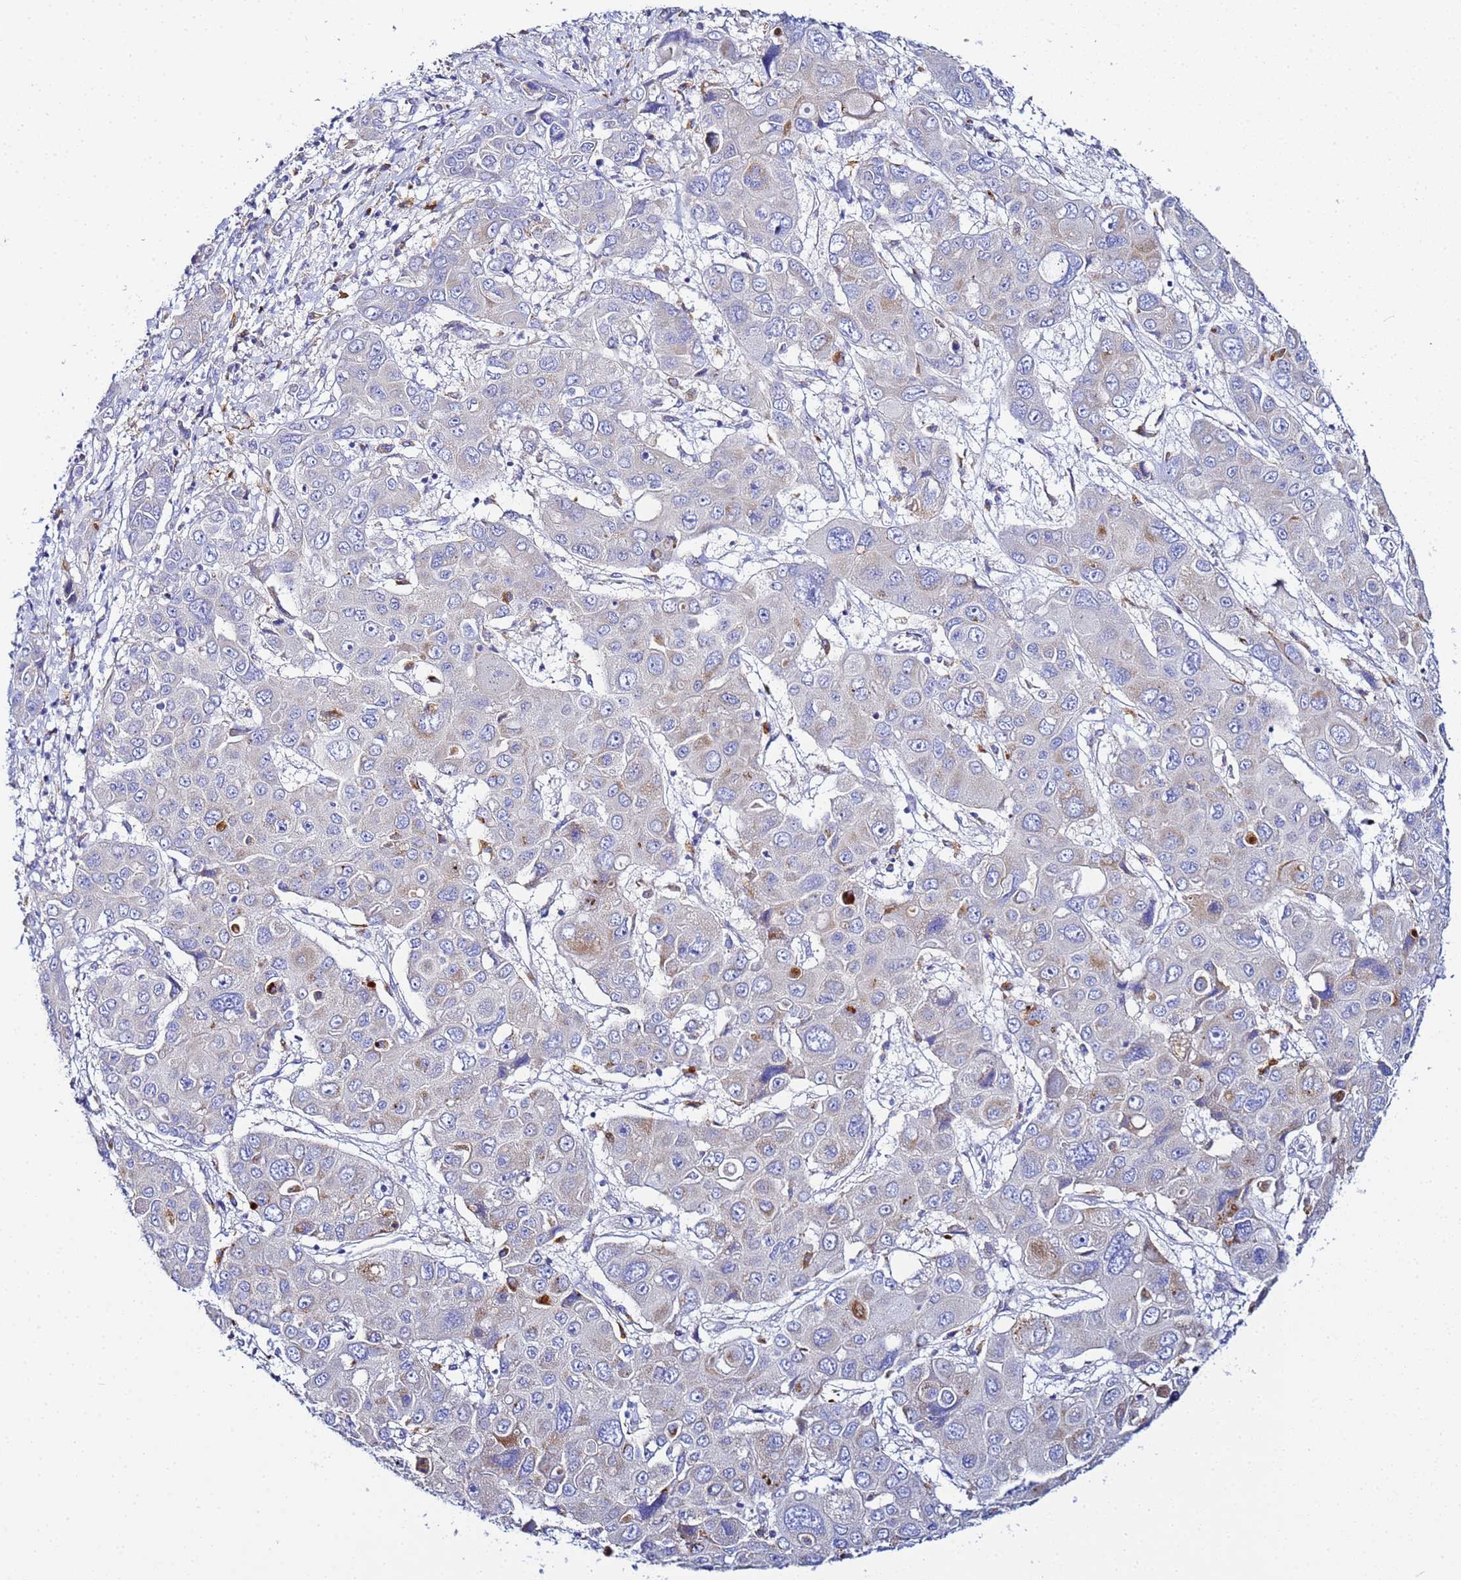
{"staining": {"intensity": "moderate", "quantity": "<25%", "location": "cytoplasmic/membranous"}, "tissue": "liver cancer", "cell_type": "Tumor cells", "image_type": "cancer", "snomed": [{"axis": "morphology", "description": "Cholangiocarcinoma"}, {"axis": "topography", "description": "Liver"}], "caption": "This is a micrograph of IHC staining of liver cholangiocarcinoma, which shows moderate expression in the cytoplasmic/membranous of tumor cells.", "gene": "VTI1B", "patient": {"sex": "male", "age": 67}}